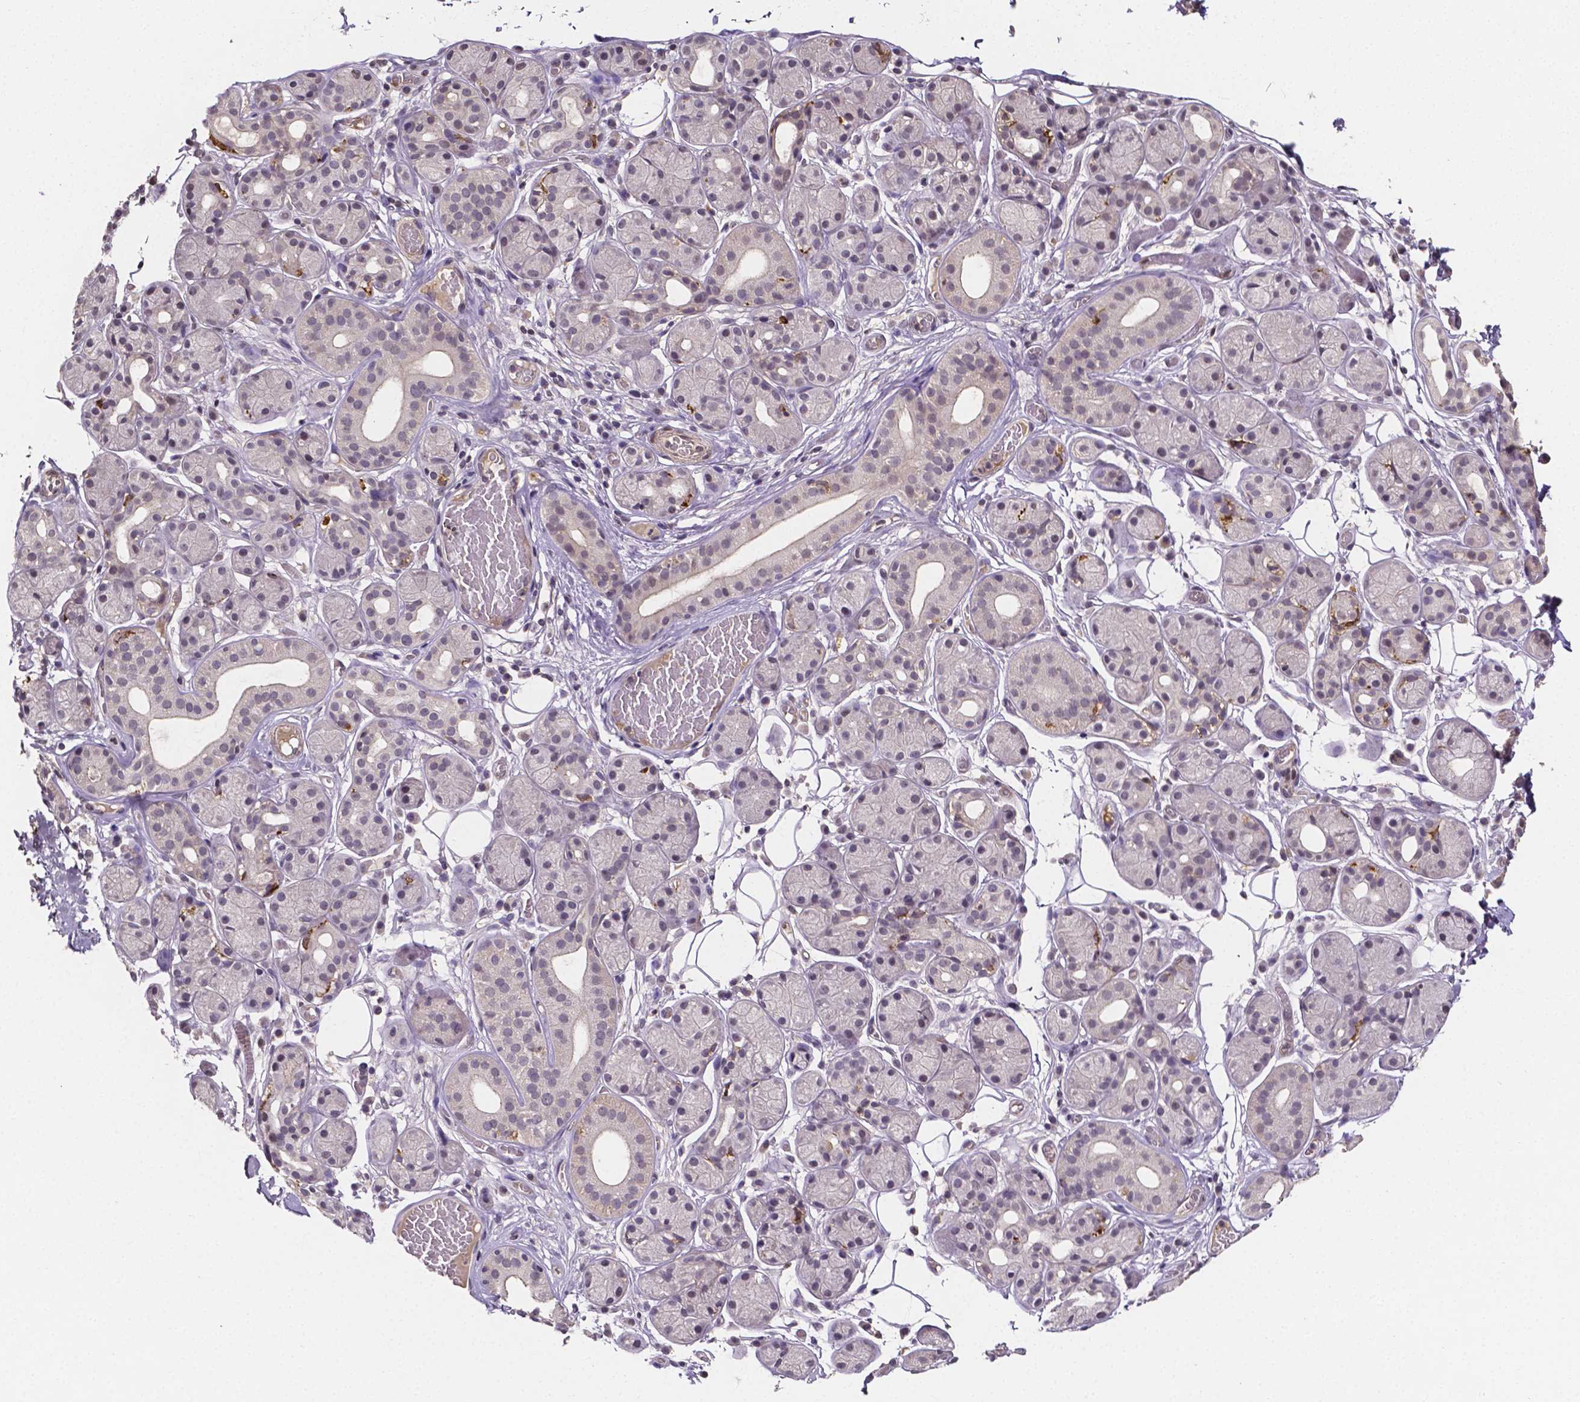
{"staining": {"intensity": "negative", "quantity": "none", "location": "none"}, "tissue": "salivary gland", "cell_type": "Glandular cells", "image_type": "normal", "snomed": [{"axis": "morphology", "description": "Normal tissue, NOS"}, {"axis": "topography", "description": "Salivary gland"}, {"axis": "topography", "description": "Peripheral nerve tissue"}], "caption": "Glandular cells show no significant staining in normal salivary gland. (DAB immunohistochemistry, high magnification).", "gene": "NRGN", "patient": {"sex": "male", "age": 71}}